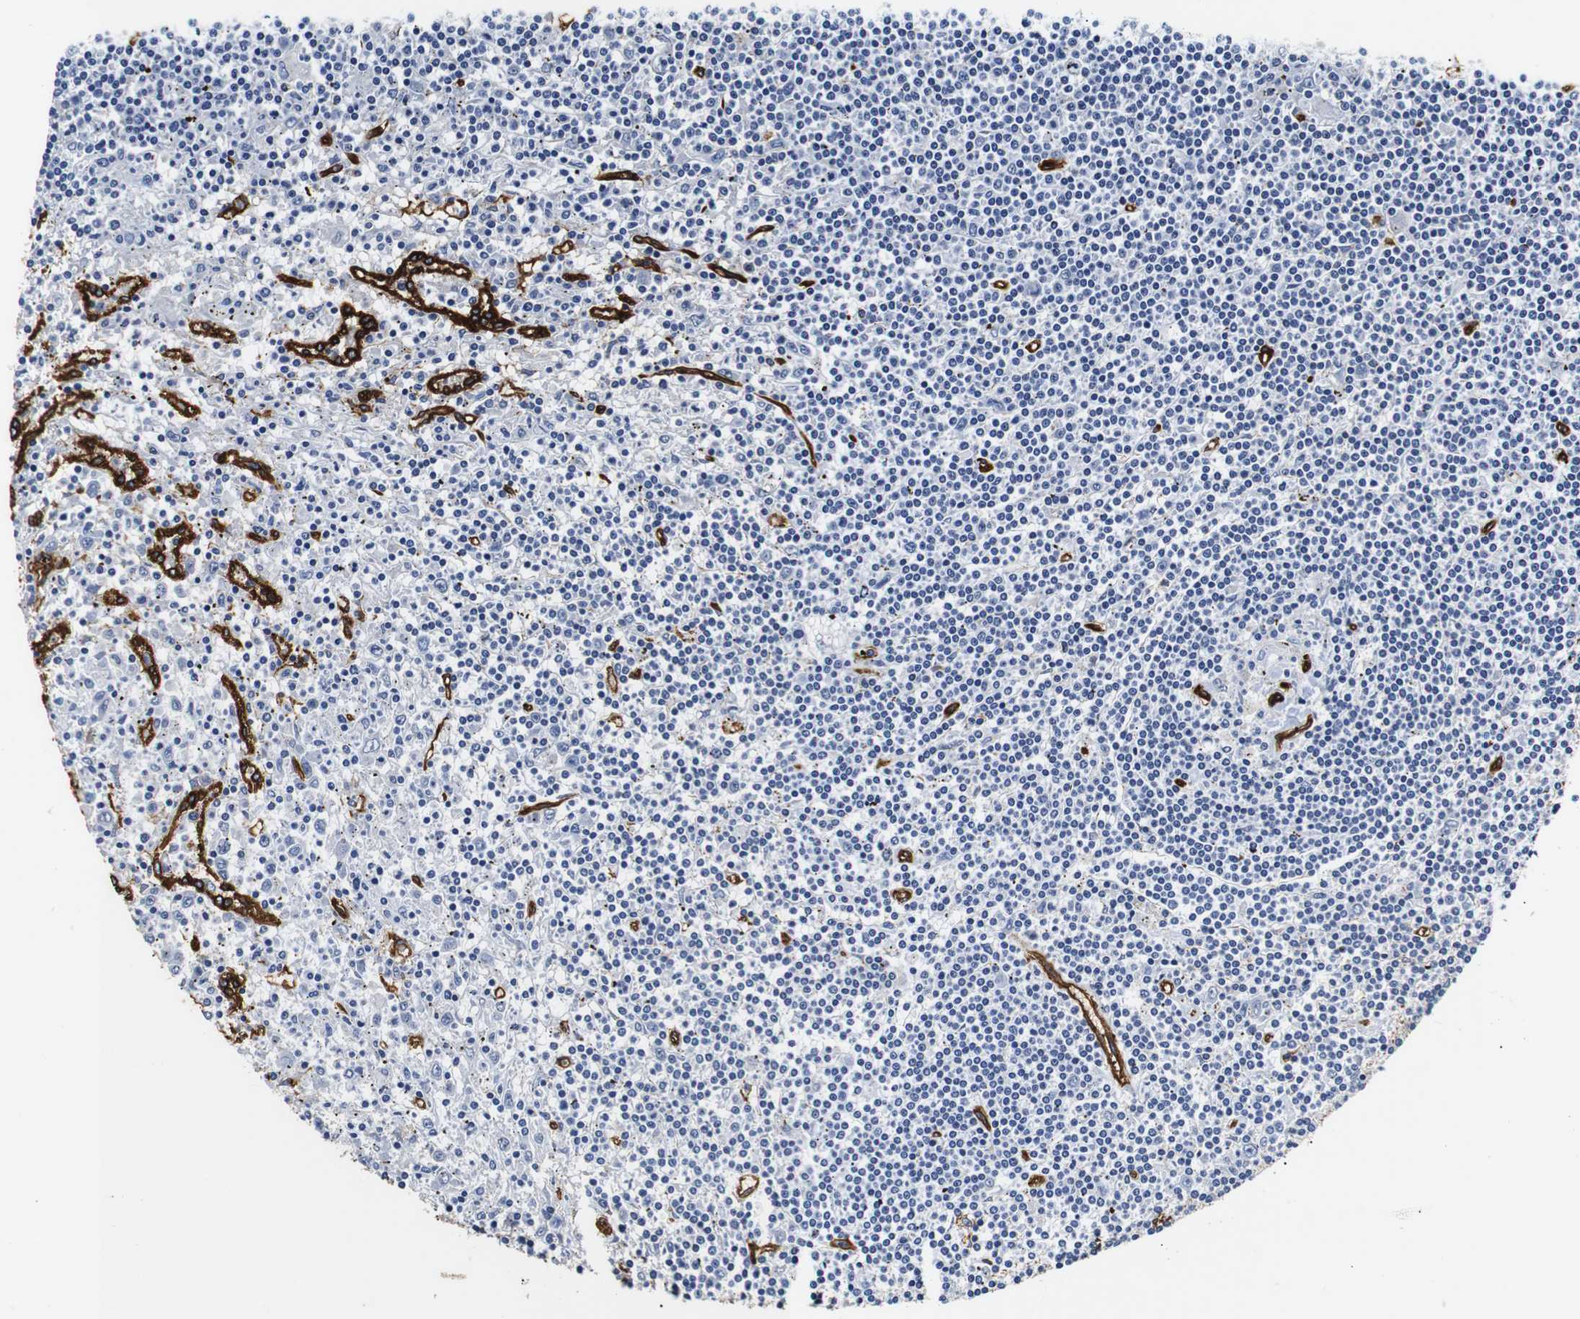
{"staining": {"intensity": "negative", "quantity": "none", "location": "none"}, "tissue": "lymphoma", "cell_type": "Tumor cells", "image_type": "cancer", "snomed": [{"axis": "morphology", "description": "Malignant lymphoma, non-Hodgkin's type, Low grade"}, {"axis": "topography", "description": "Spleen"}], "caption": "A histopathology image of low-grade malignant lymphoma, non-Hodgkin's type stained for a protein exhibits no brown staining in tumor cells.", "gene": "CAV2", "patient": {"sex": "male", "age": 76}}